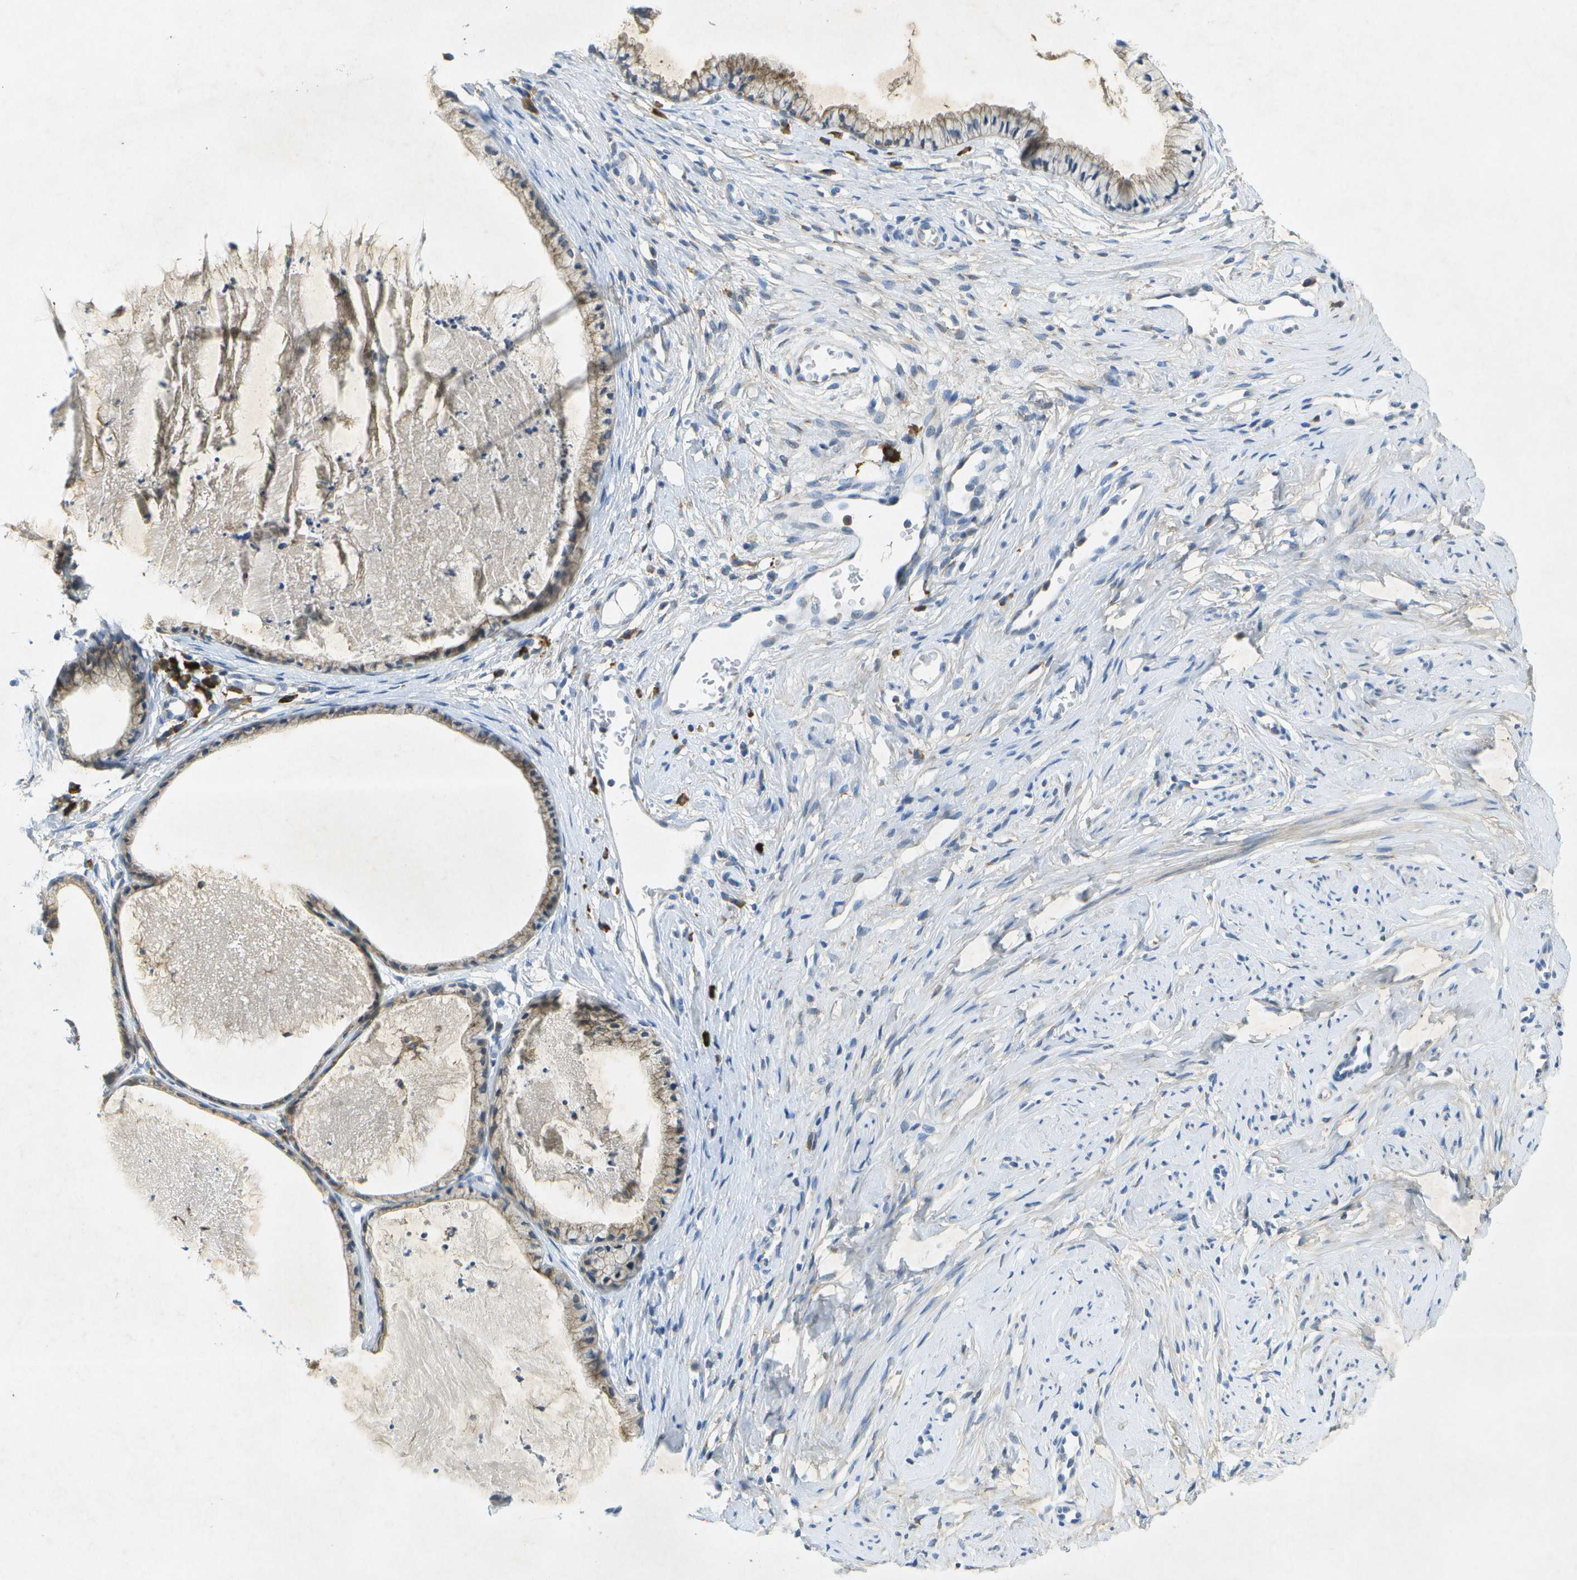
{"staining": {"intensity": "weak", "quantity": "<25%", "location": "cytoplasmic/membranous"}, "tissue": "cervix", "cell_type": "Glandular cells", "image_type": "normal", "snomed": [{"axis": "morphology", "description": "Normal tissue, NOS"}, {"axis": "topography", "description": "Cervix"}], "caption": "Immunohistochemical staining of benign cervix exhibits no significant positivity in glandular cells. The staining was performed using DAB to visualize the protein expression in brown, while the nuclei were stained in blue with hematoxylin (Magnification: 20x).", "gene": "WNK2", "patient": {"sex": "female", "age": 77}}